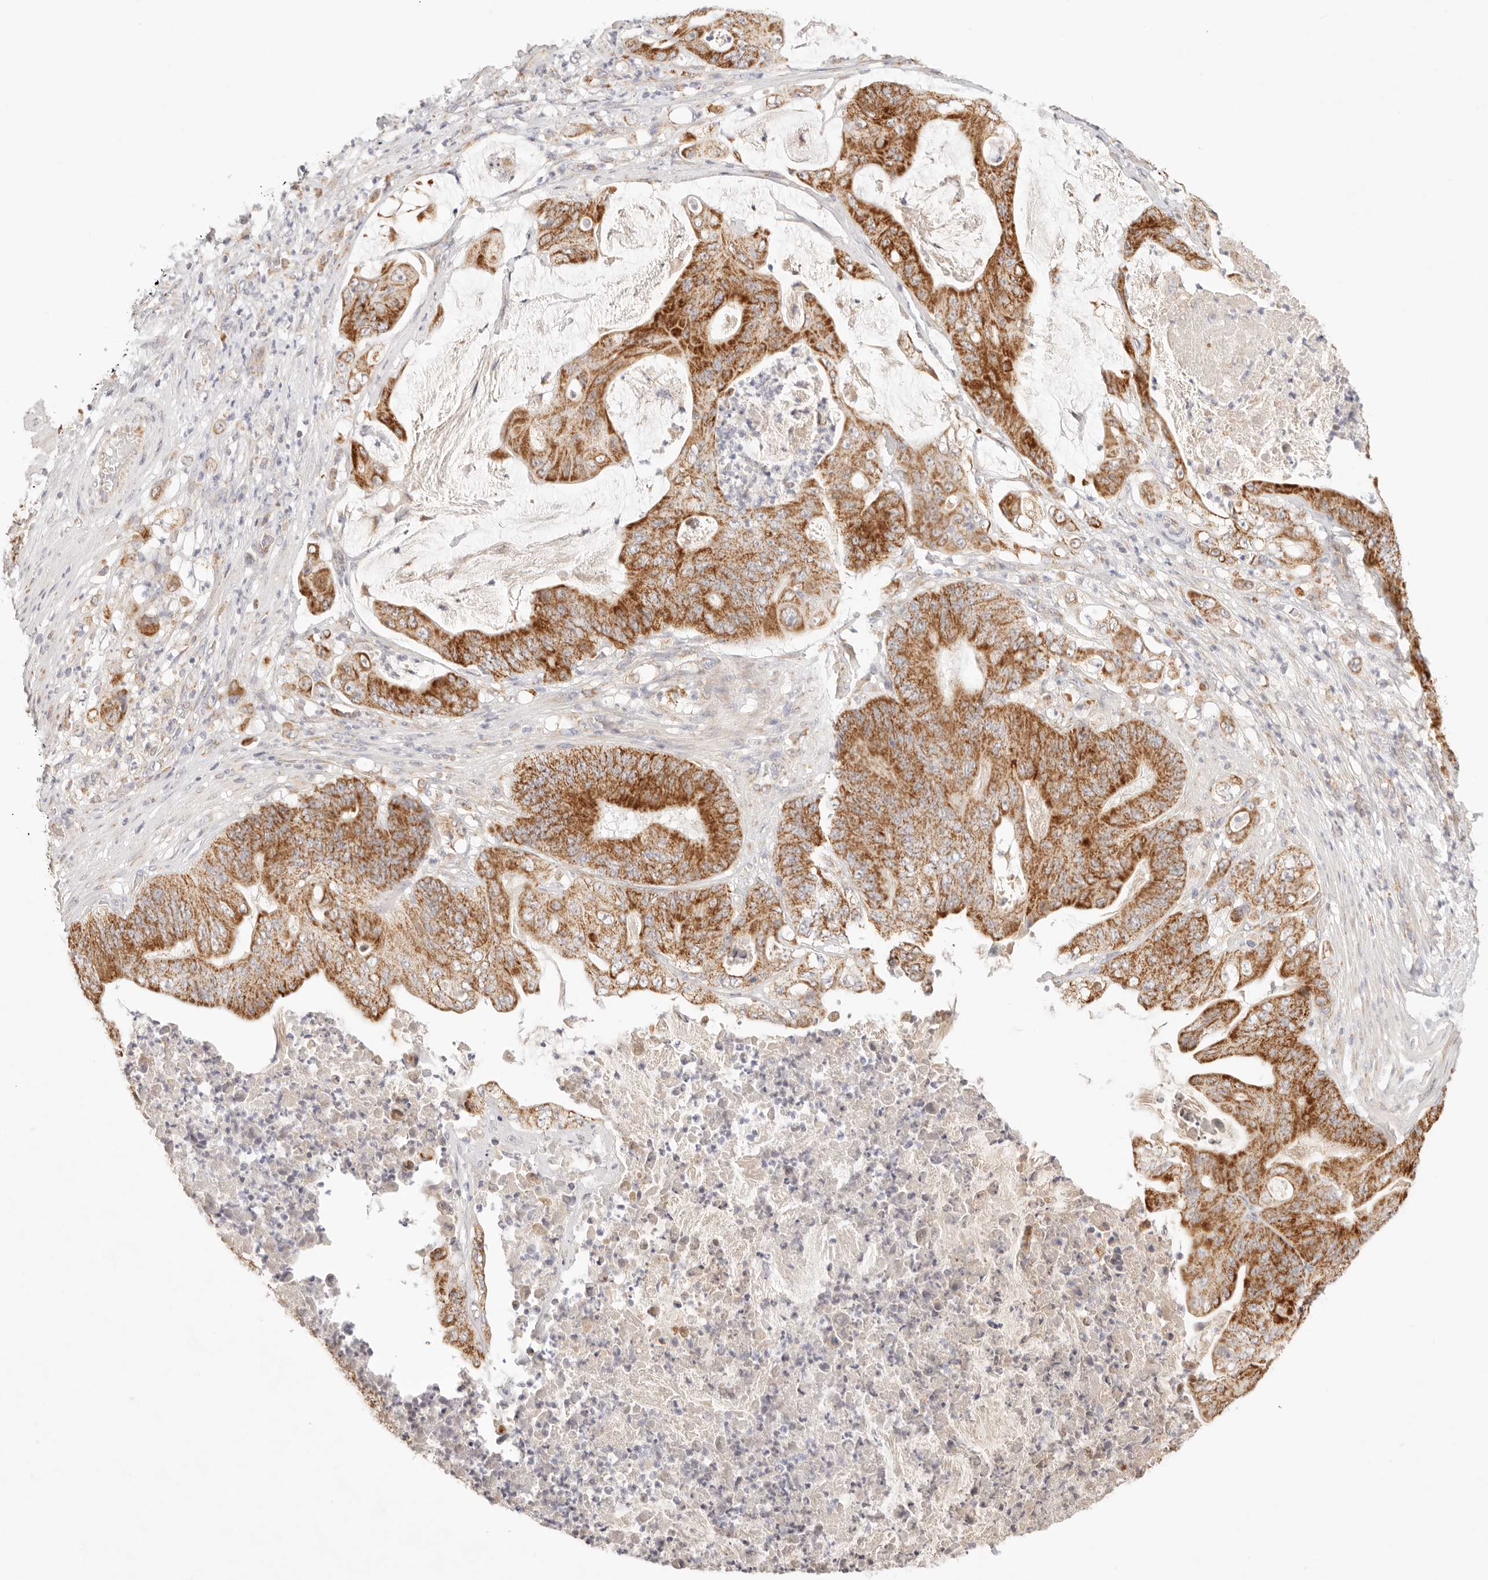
{"staining": {"intensity": "strong", "quantity": ">75%", "location": "cytoplasmic/membranous"}, "tissue": "stomach cancer", "cell_type": "Tumor cells", "image_type": "cancer", "snomed": [{"axis": "morphology", "description": "Adenocarcinoma, NOS"}, {"axis": "topography", "description": "Stomach"}], "caption": "Immunohistochemistry (DAB (3,3'-diaminobenzidine)) staining of human stomach cancer demonstrates strong cytoplasmic/membranous protein expression in about >75% of tumor cells.", "gene": "COA6", "patient": {"sex": "female", "age": 73}}